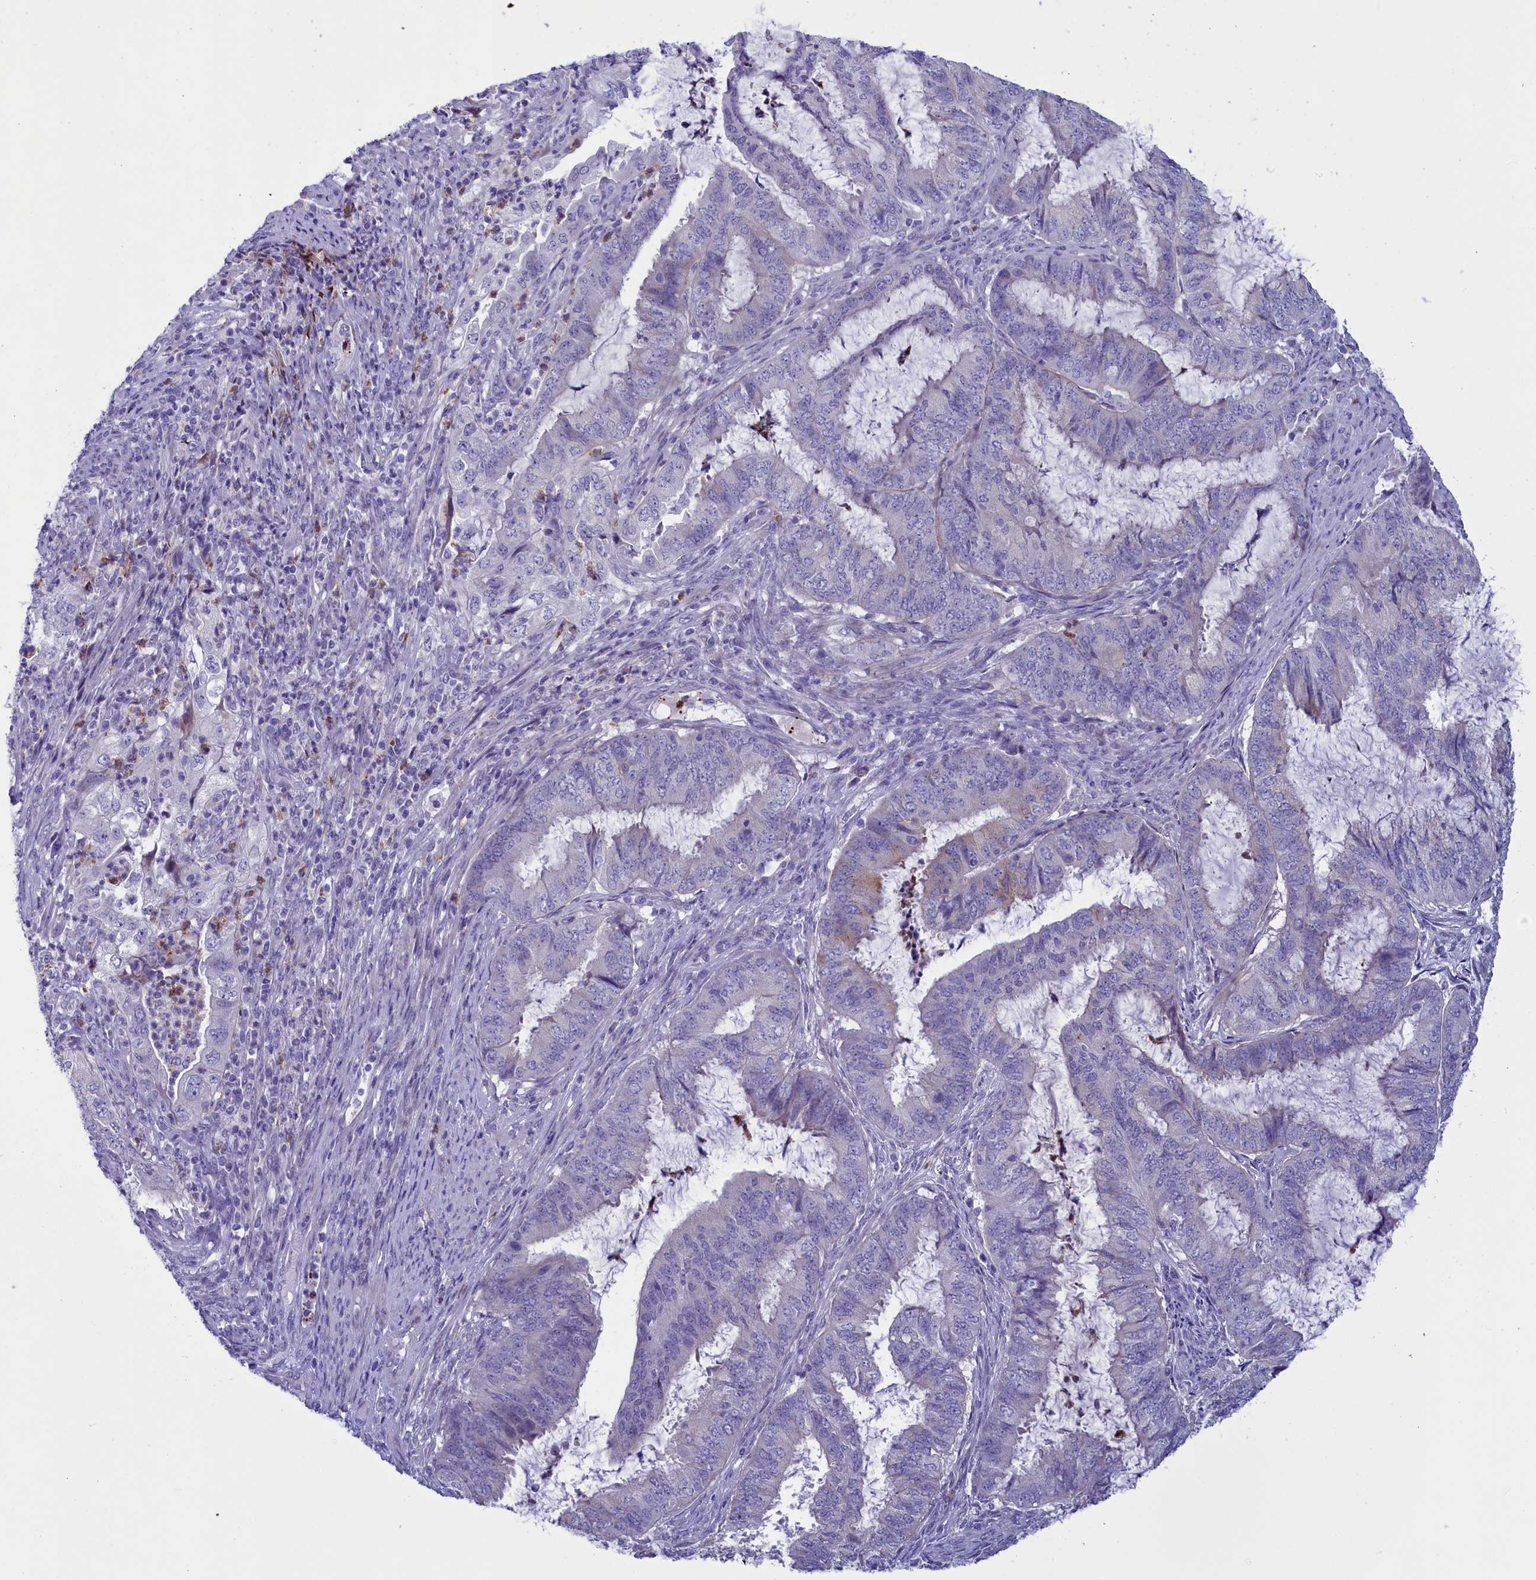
{"staining": {"intensity": "moderate", "quantity": "<25%", "location": "cytoplasmic/membranous"}, "tissue": "endometrial cancer", "cell_type": "Tumor cells", "image_type": "cancer", "snomed": [{"axis": "morphology", "description": "Adenocarcinoma, NOS"}, {"axis": "topography", "description": "Endometrium"}], "caption": "A low amount of moderate cytoplasmic/membranous staining is identified in approximately <25% of tumor cells in endometrial cancer tissue.", "gene": "LOXL1", "patient": {"sex": "female", "age": 51}}